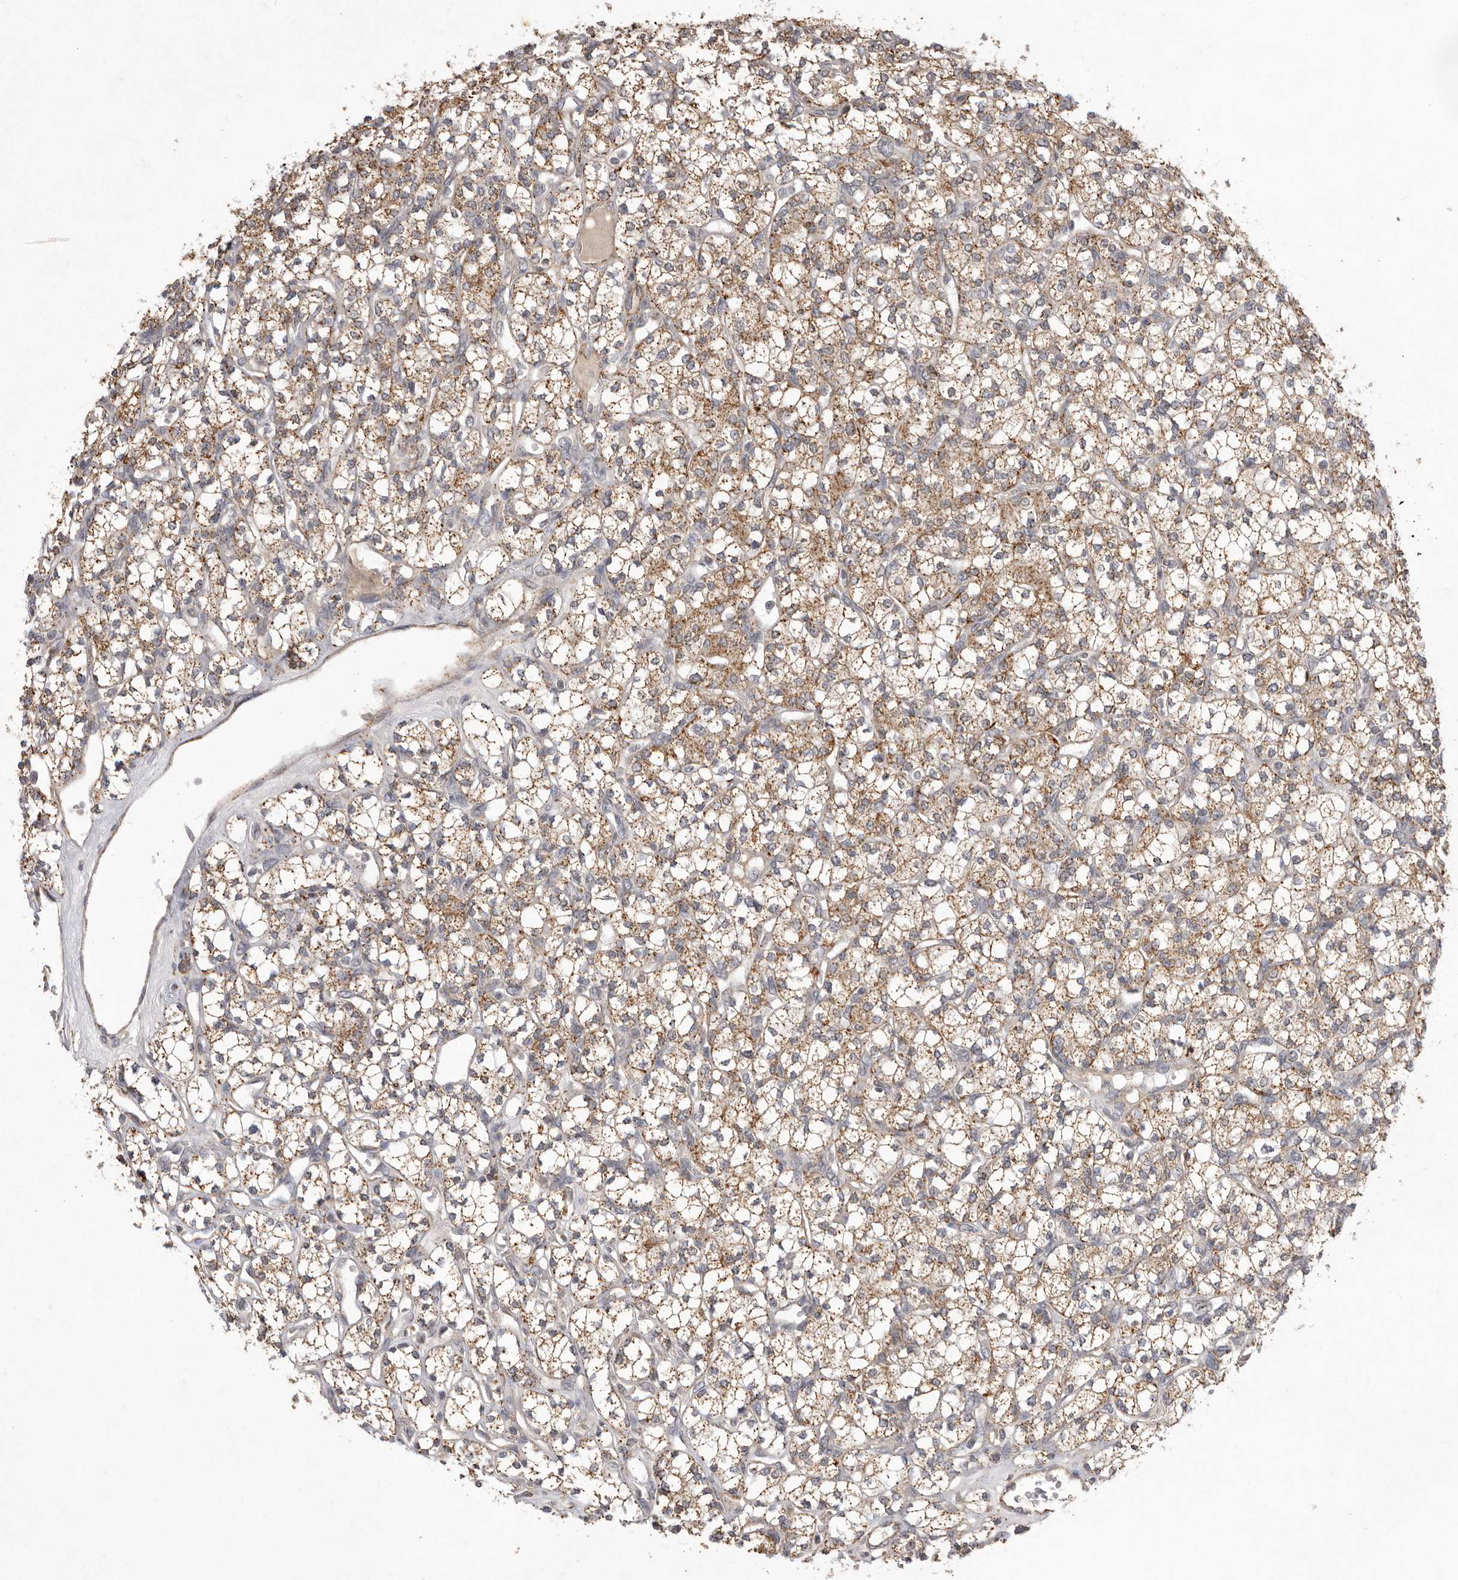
{"staining": {"intensity": "moderate", "quantity": ">75%", "location": "cytoplasmic/membranous"}, "tissue": "renal cancer", "cell_type": "Tumor cells", "image_type": "cancer", "snomed": [{"axis": "morphology", "description": "Adenocarcinoma, NOS"}, {"axis": "topography", "description": "Kidney"}], "caption": "The photomicrograph displays a brown stain indicating the presence of a protein in the cytoplasmic/membranous of tumor cells in renal cancer (adenocarcinoma).", "gene": "TLR3", "patient": {"sex": "male", "age": 77}}